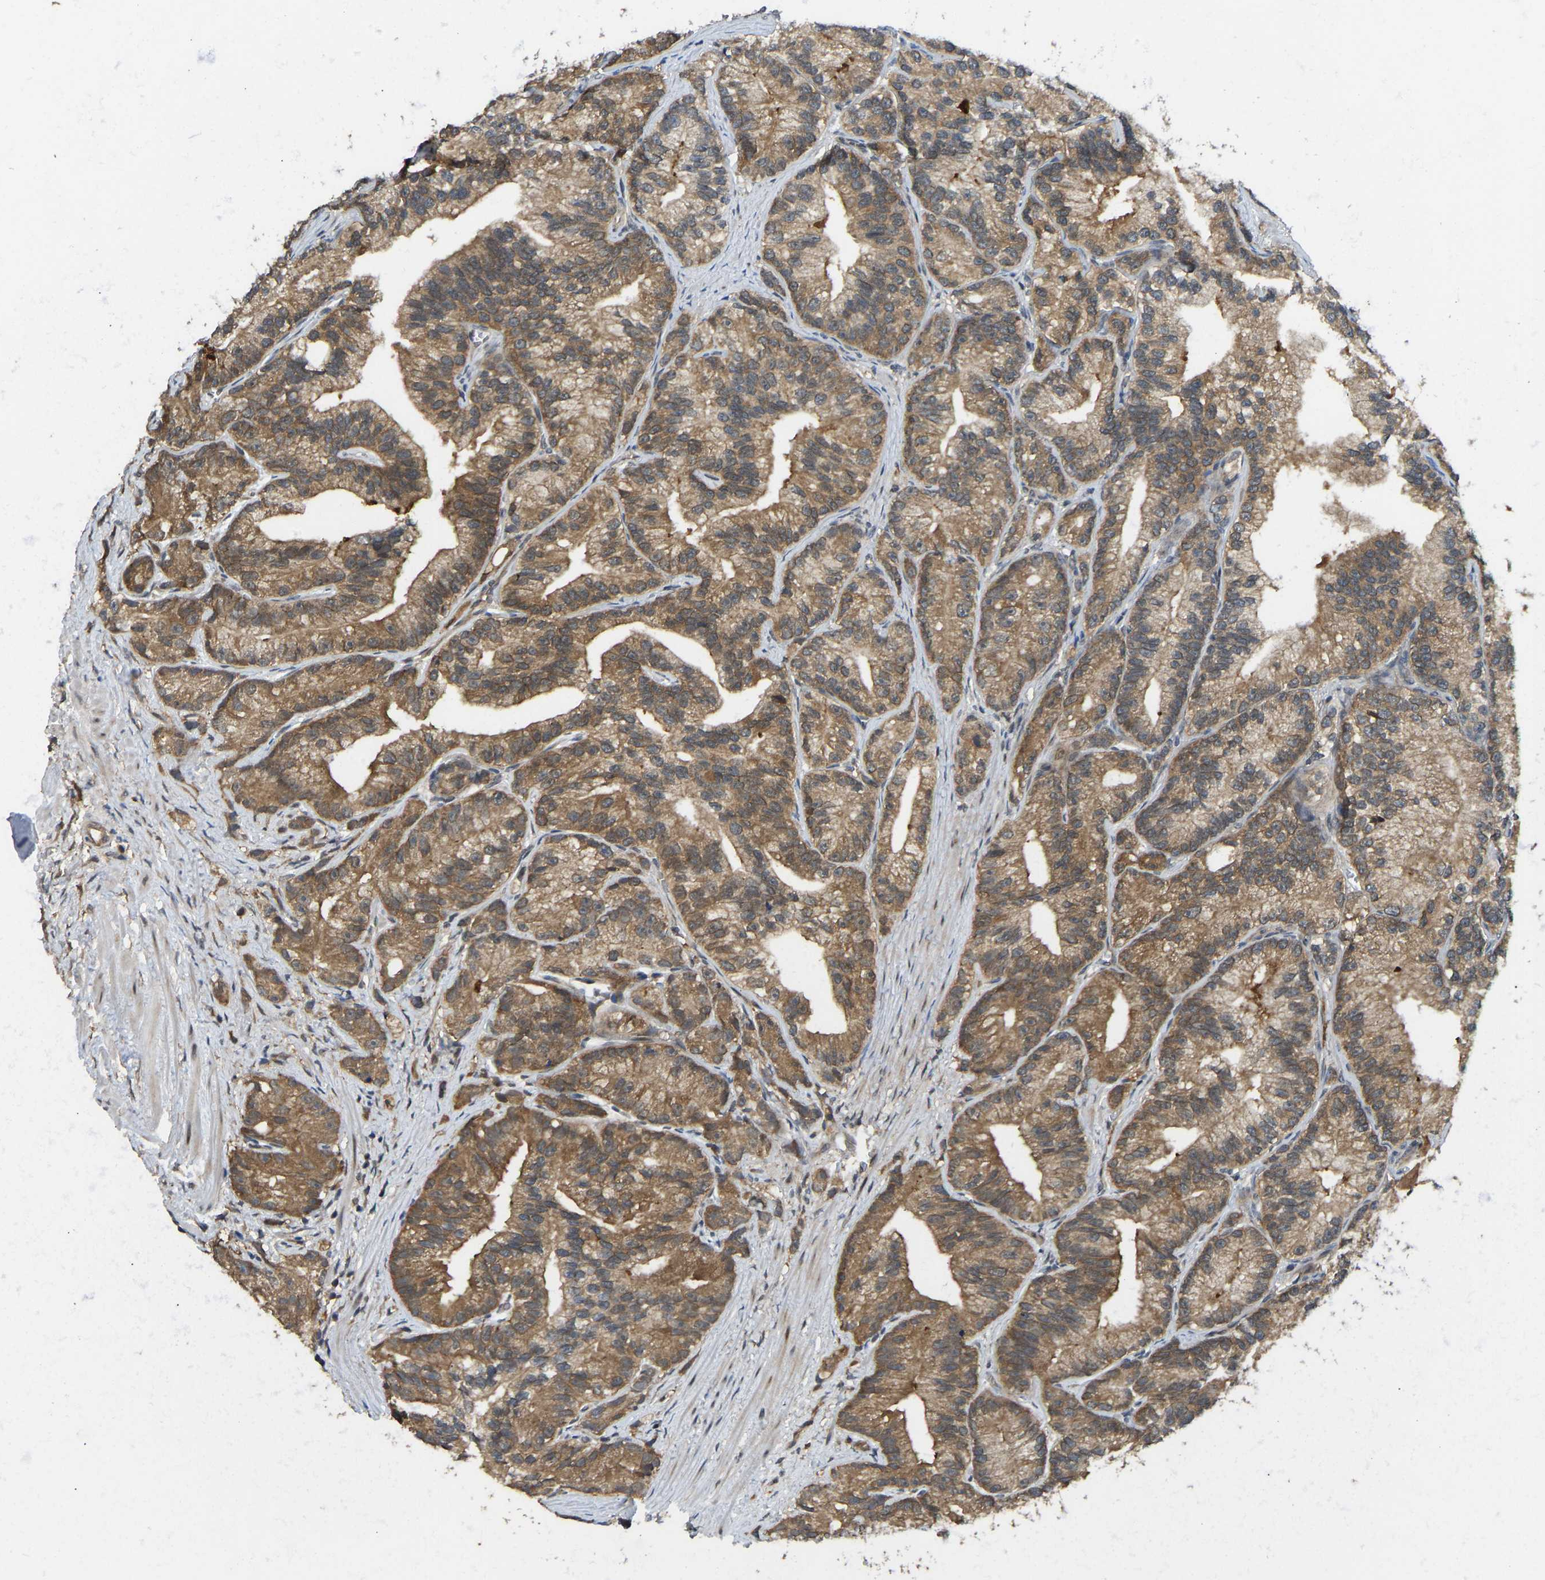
{"staining": {"intensity": "moderate", "quantity": ">75%", "location": "cytoplasmic/membranous"}, "tissue": "prostate cancer", "cell_type": "Tumor cells", "image_type": "cancer", "snomed": [{"axis": "morphology", "description": "Adenocarcinoma, Low grade"}, {"axis": "topography", "description": "Prostate"}], "caption": "IHC micrograph of neoplastic tissue: prostate cancer (low-grade adenocarcinoma) stained using IHC demonstrates medium levels of moderate protein expression localized specifically in the cytoplasmic/membranous of tumor cells, appearing as a cytoplasmic/membranous brown color.", "gene": "NDRG3", "patient": {"sex": "male", "age": 89}}